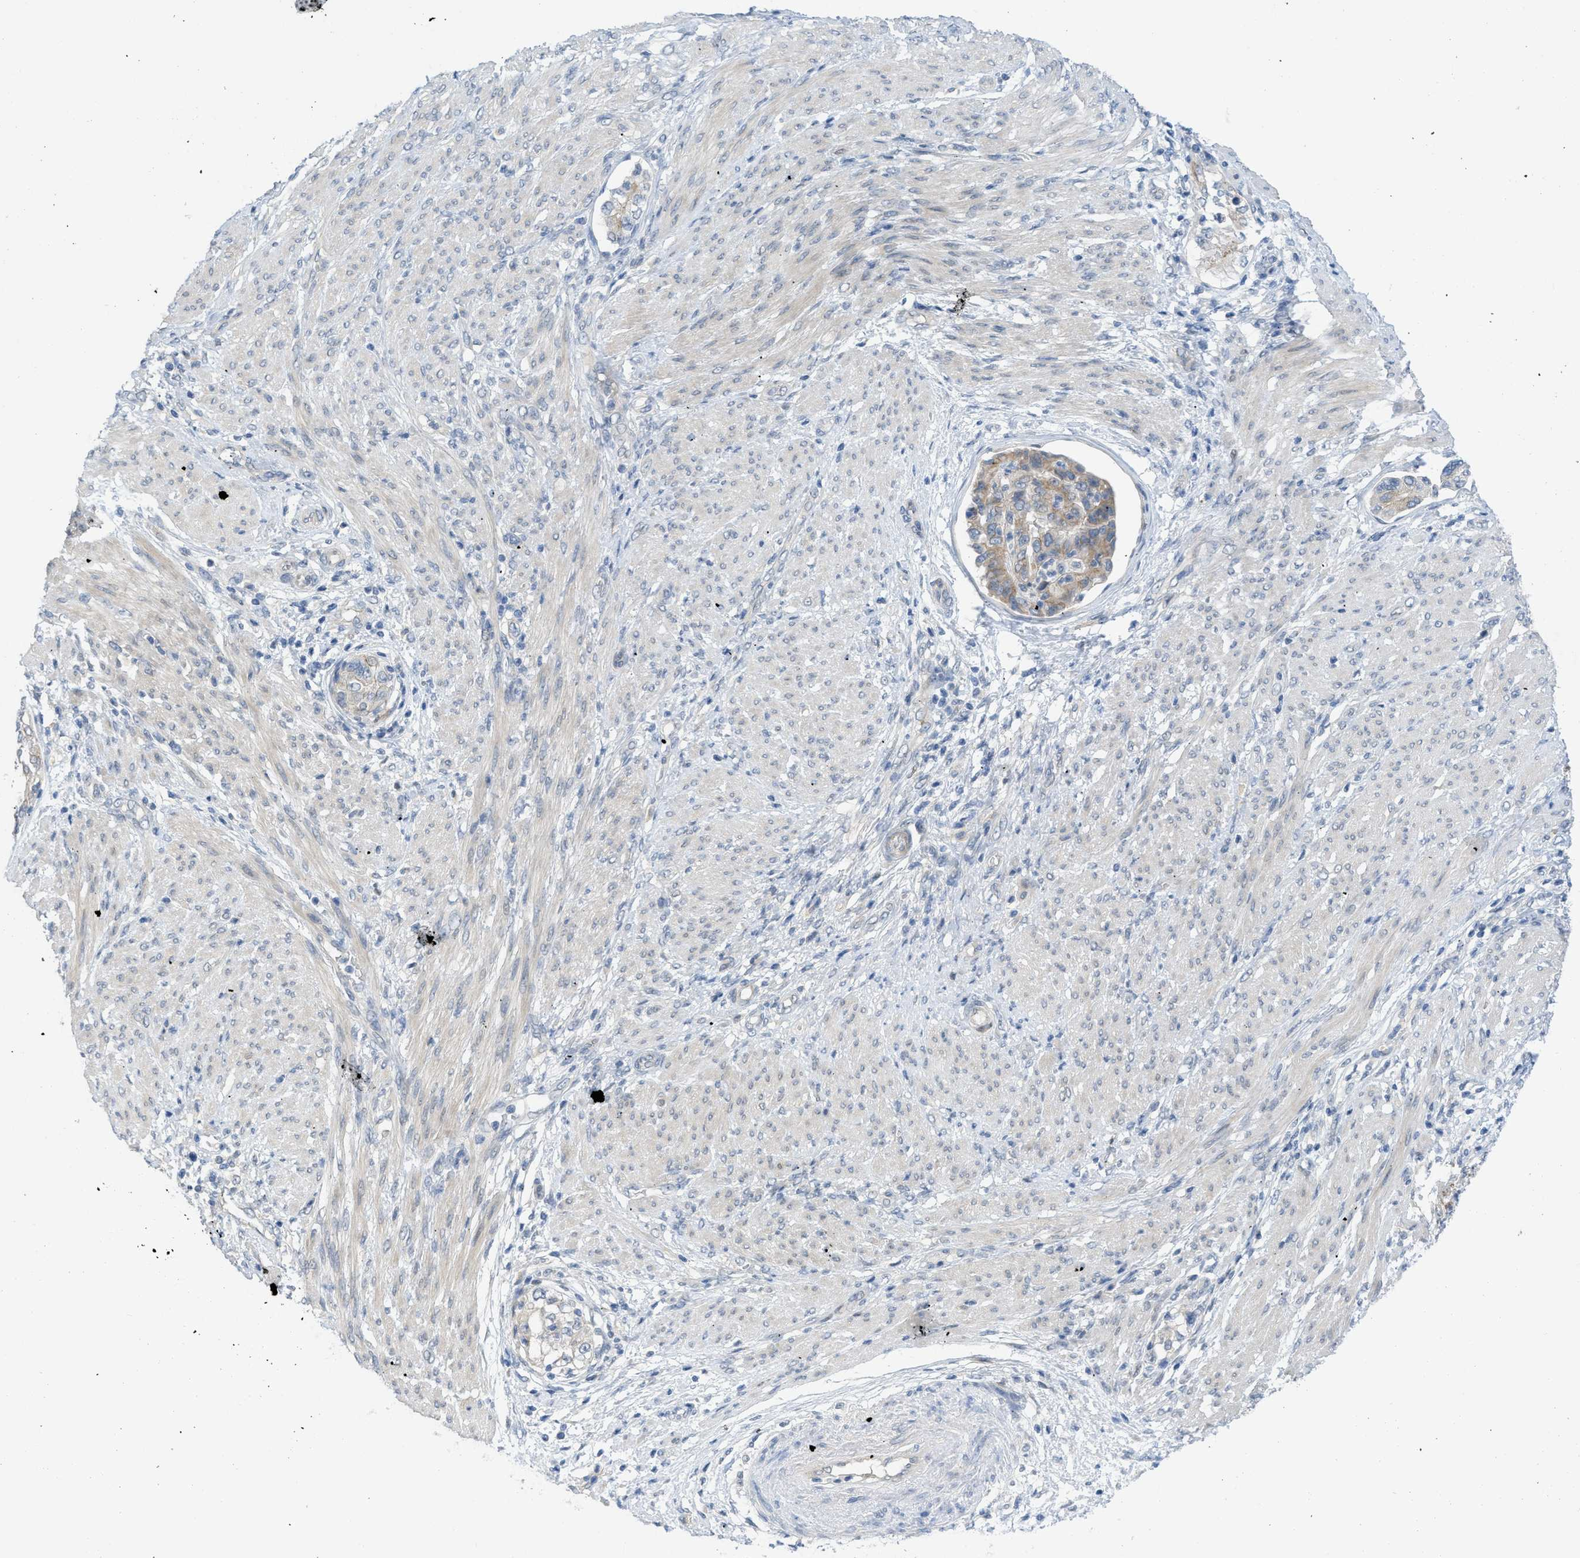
{"staining": {"intensity": "weak", "quantity": "<25%", "location": "cytoplasmic/membranous"}, "tissue": "endometrial cancer", "cell_type": "Tumor cells", "image_type": "cancer", "snomed": [{"axis": "morphology", "description": "Adenocarcinoma, NOS"}, {"axis": "topography", "description": "Endometrium"}], "caption": "Endometrial cancer (adenocarcinoma) stained for a protein using immunohistochemistry demonstrates no positivity tumor cells.", "gene": "TNFAIP1", "patient": {"sex": "female", "age": 85}}